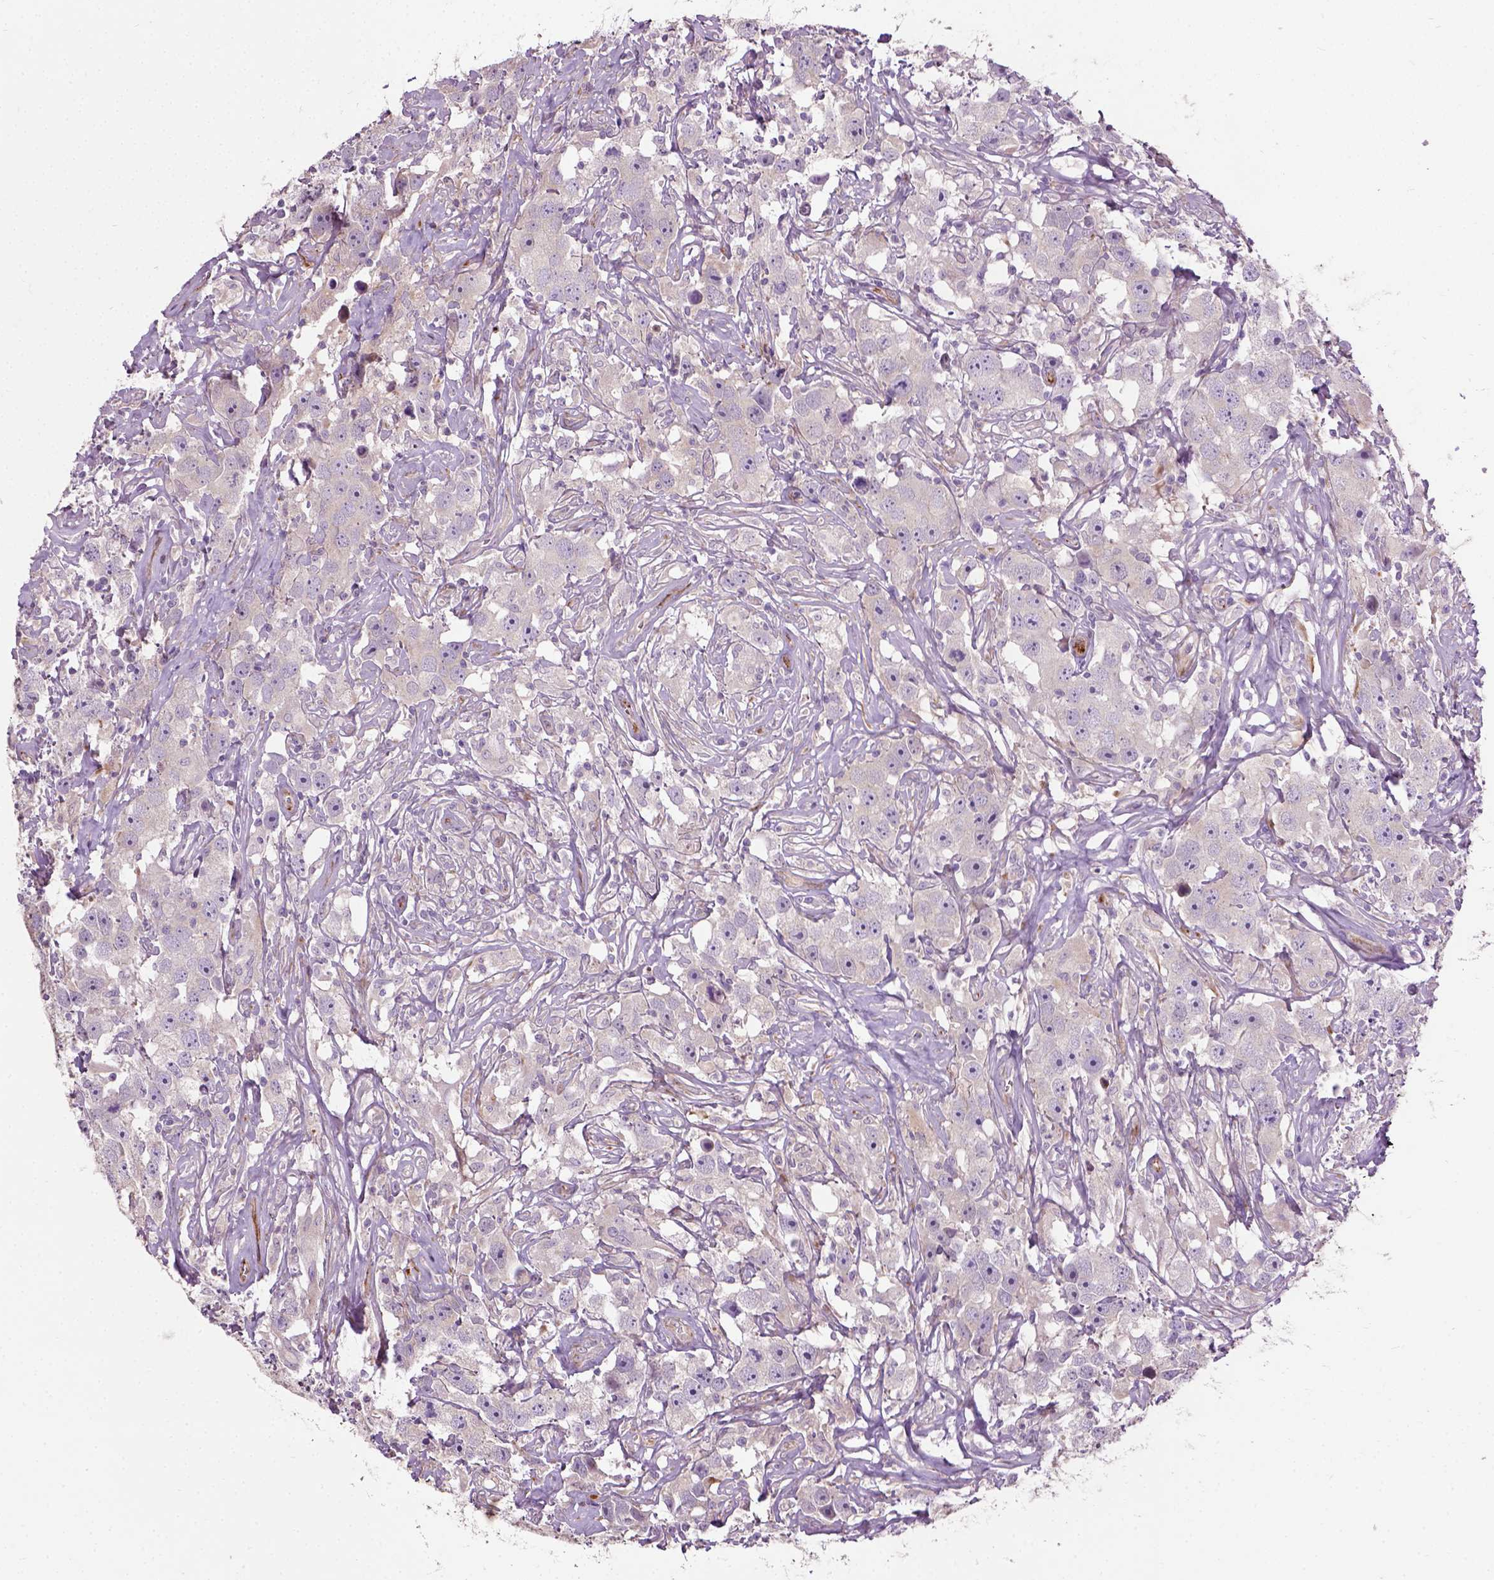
{"staining": {"intensity": "weak", "quantity": "25%-75%", "location": "cytoplasmic/membranous"}, "tissue": "testis cancer", "cell_type": "Tumor cells", "image_type": "cancer", "snomed": [{"axis": "morphology", "description": "Seminoma, NOS"}, {"axis": "topography", "description": "Testis"}], "caption": "Protein staining reveals weak cytoplasmic/membranous staining in approximately 25%-75% of tumor cells in seminoma (testis). Nuclei are stained in blue.", "gene": "PKP3", "patient": {"sex": "male", "age": 49}}